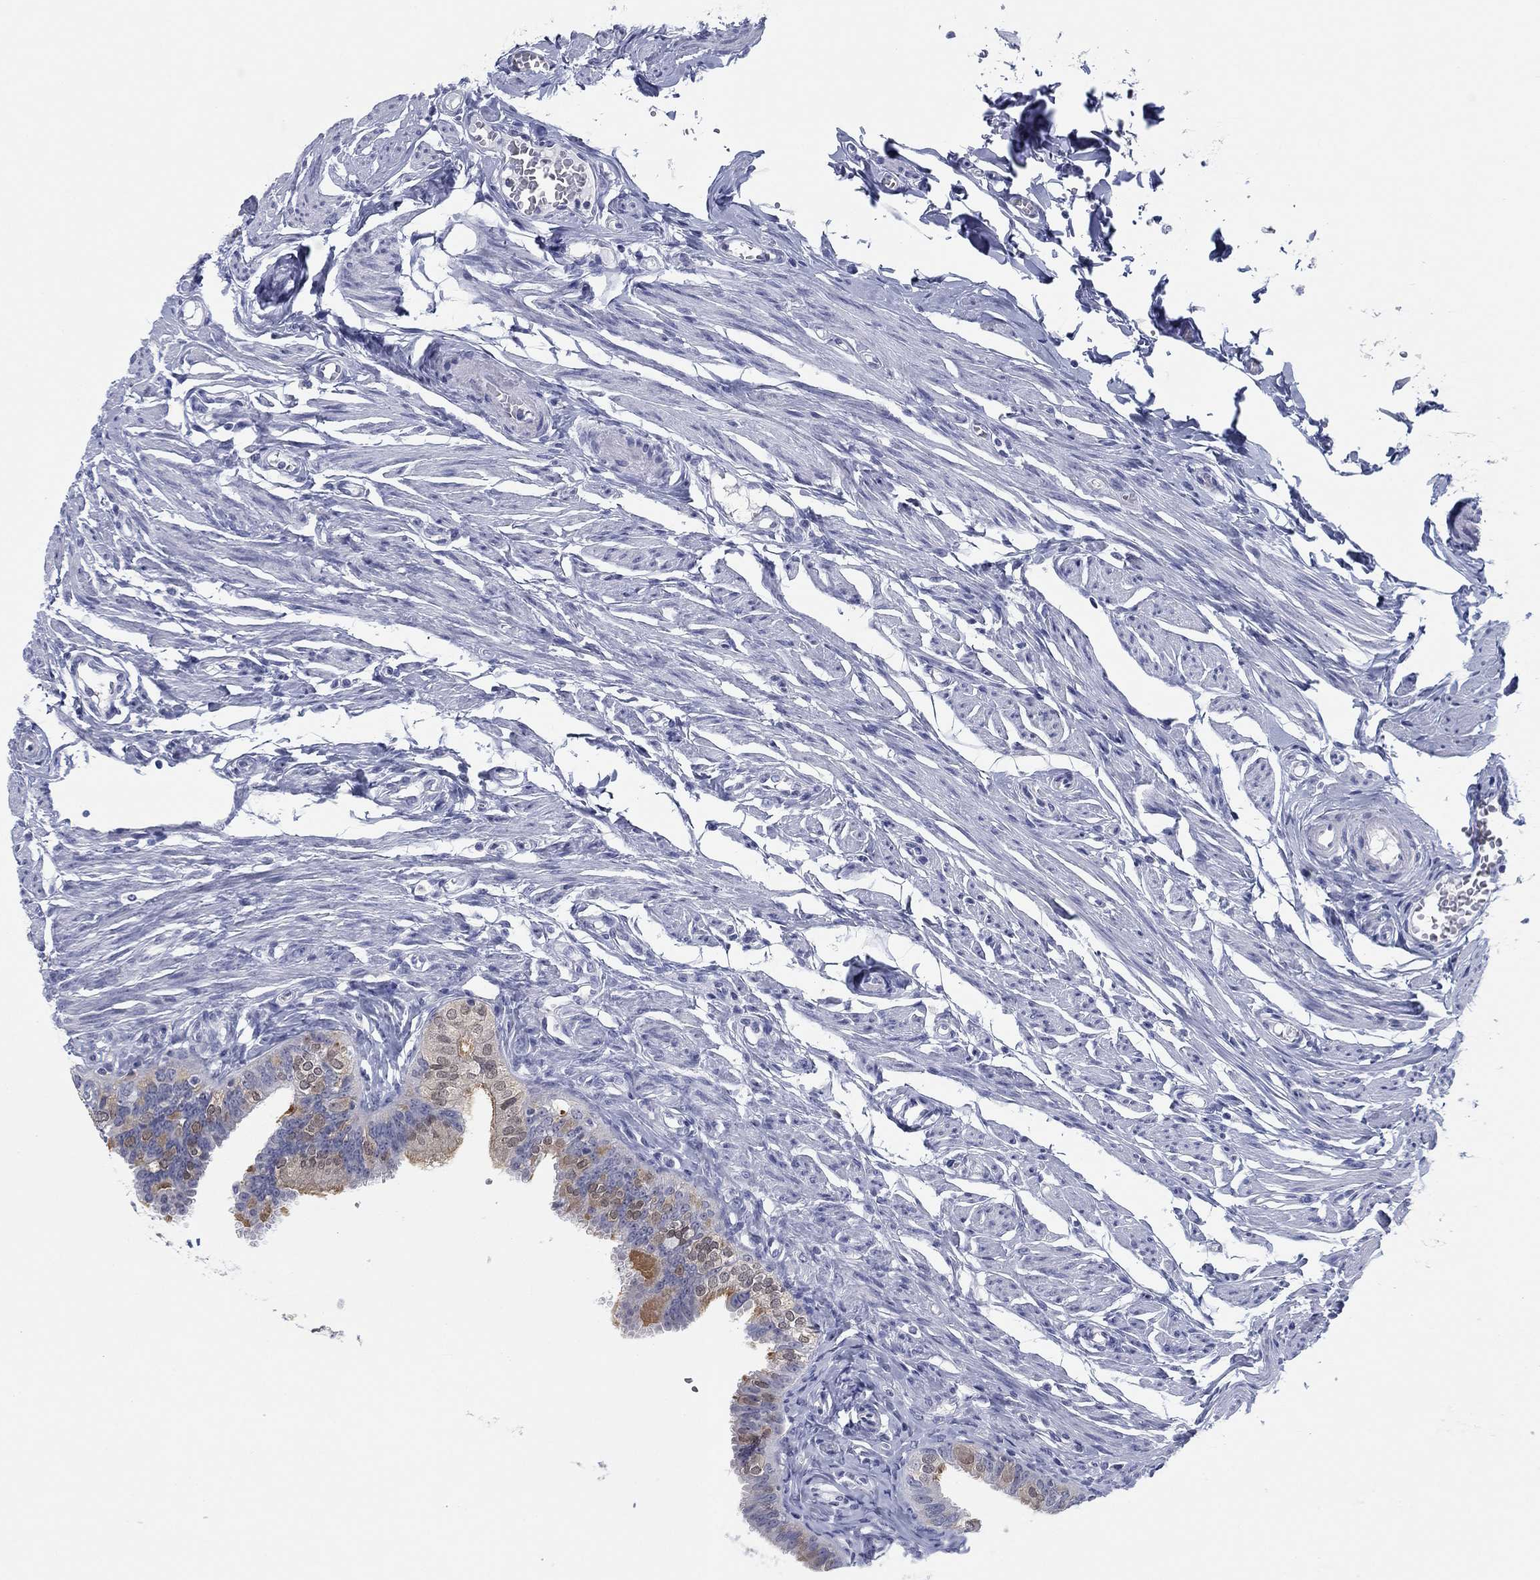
{"staining": {"intensity": "strong", "quantity": "<25%", "location": "cytoplasmic/membranous"}, "tissue": "fallopian tube", "cell_type": "Glandular cells", "image_type": "normal", "snomed": [{"axis": "morphology", "description": "Normal tissue, NOS"}, {"axis": "topography", "description": "Fallopian tube"}], "caption": "A high-resolution image shows IHC staining of benign fallopian tube, which reveals strong cytoplasmic/membranous positivity in approximately <25% of glandular cells. The protein of interest is stained brown, and the nuclei are stained in blue (DAB IHC with brightfield microscopy, high magnification).", "gene": "DNAL1", "patient": {"sex": "female", "age": 54}}